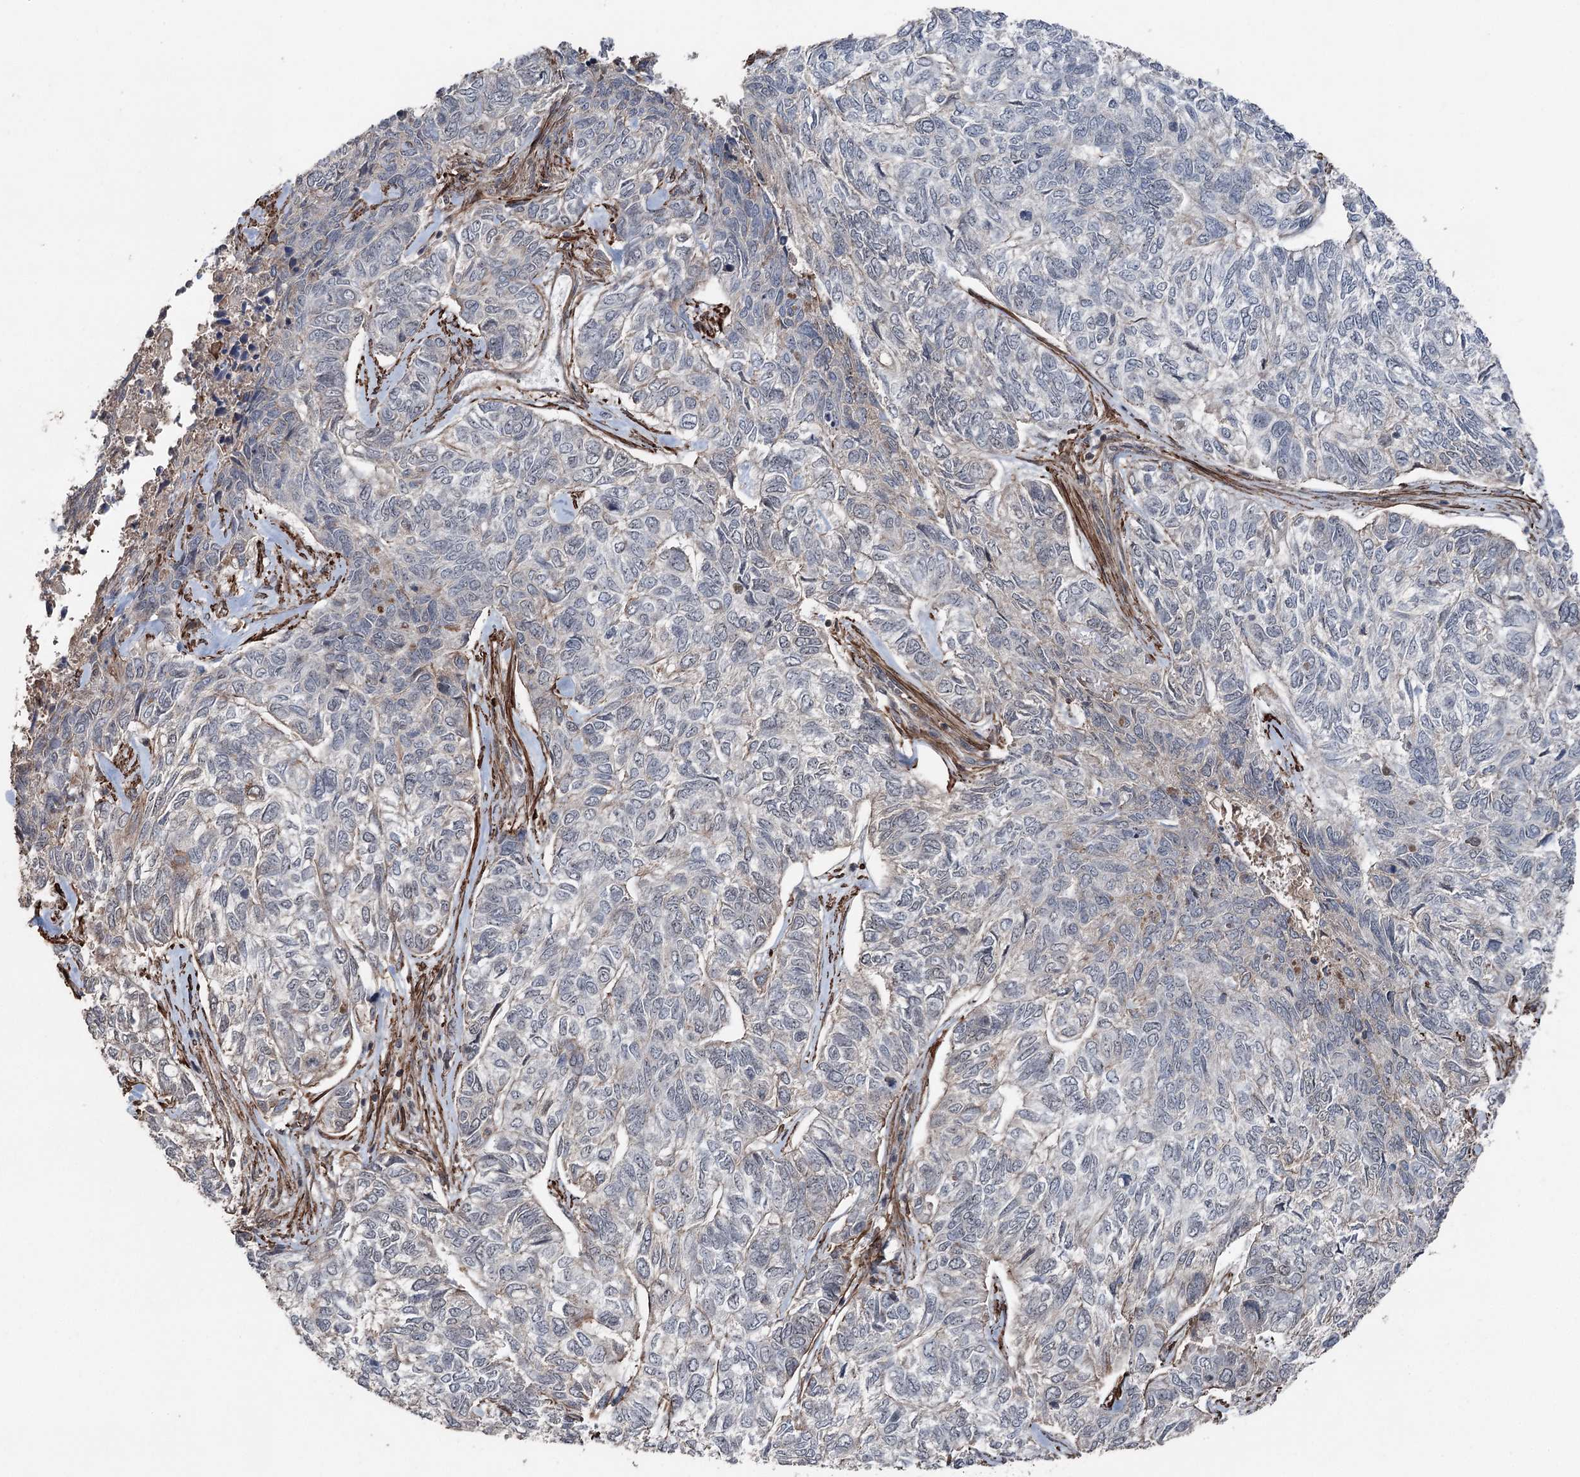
{"staining": {"intensity": "negative", "quantity": "none", "location": "none"}, "tissue": "skin cancer", "cell_type": "Tumor cells", "image_type": "cancer", "snomed": [{"axis": "morphology", "description": "Basal cell carcinoma"}, {"axis": "topography", "description": "Skin"}], "caption": "Skin cancer (basal cell carcinoma) was stained to show a protein in brown. There is no significant expression in tumor cells.", "gene": "CCDC82", "patient": {"sex": "female", "age": 65}}